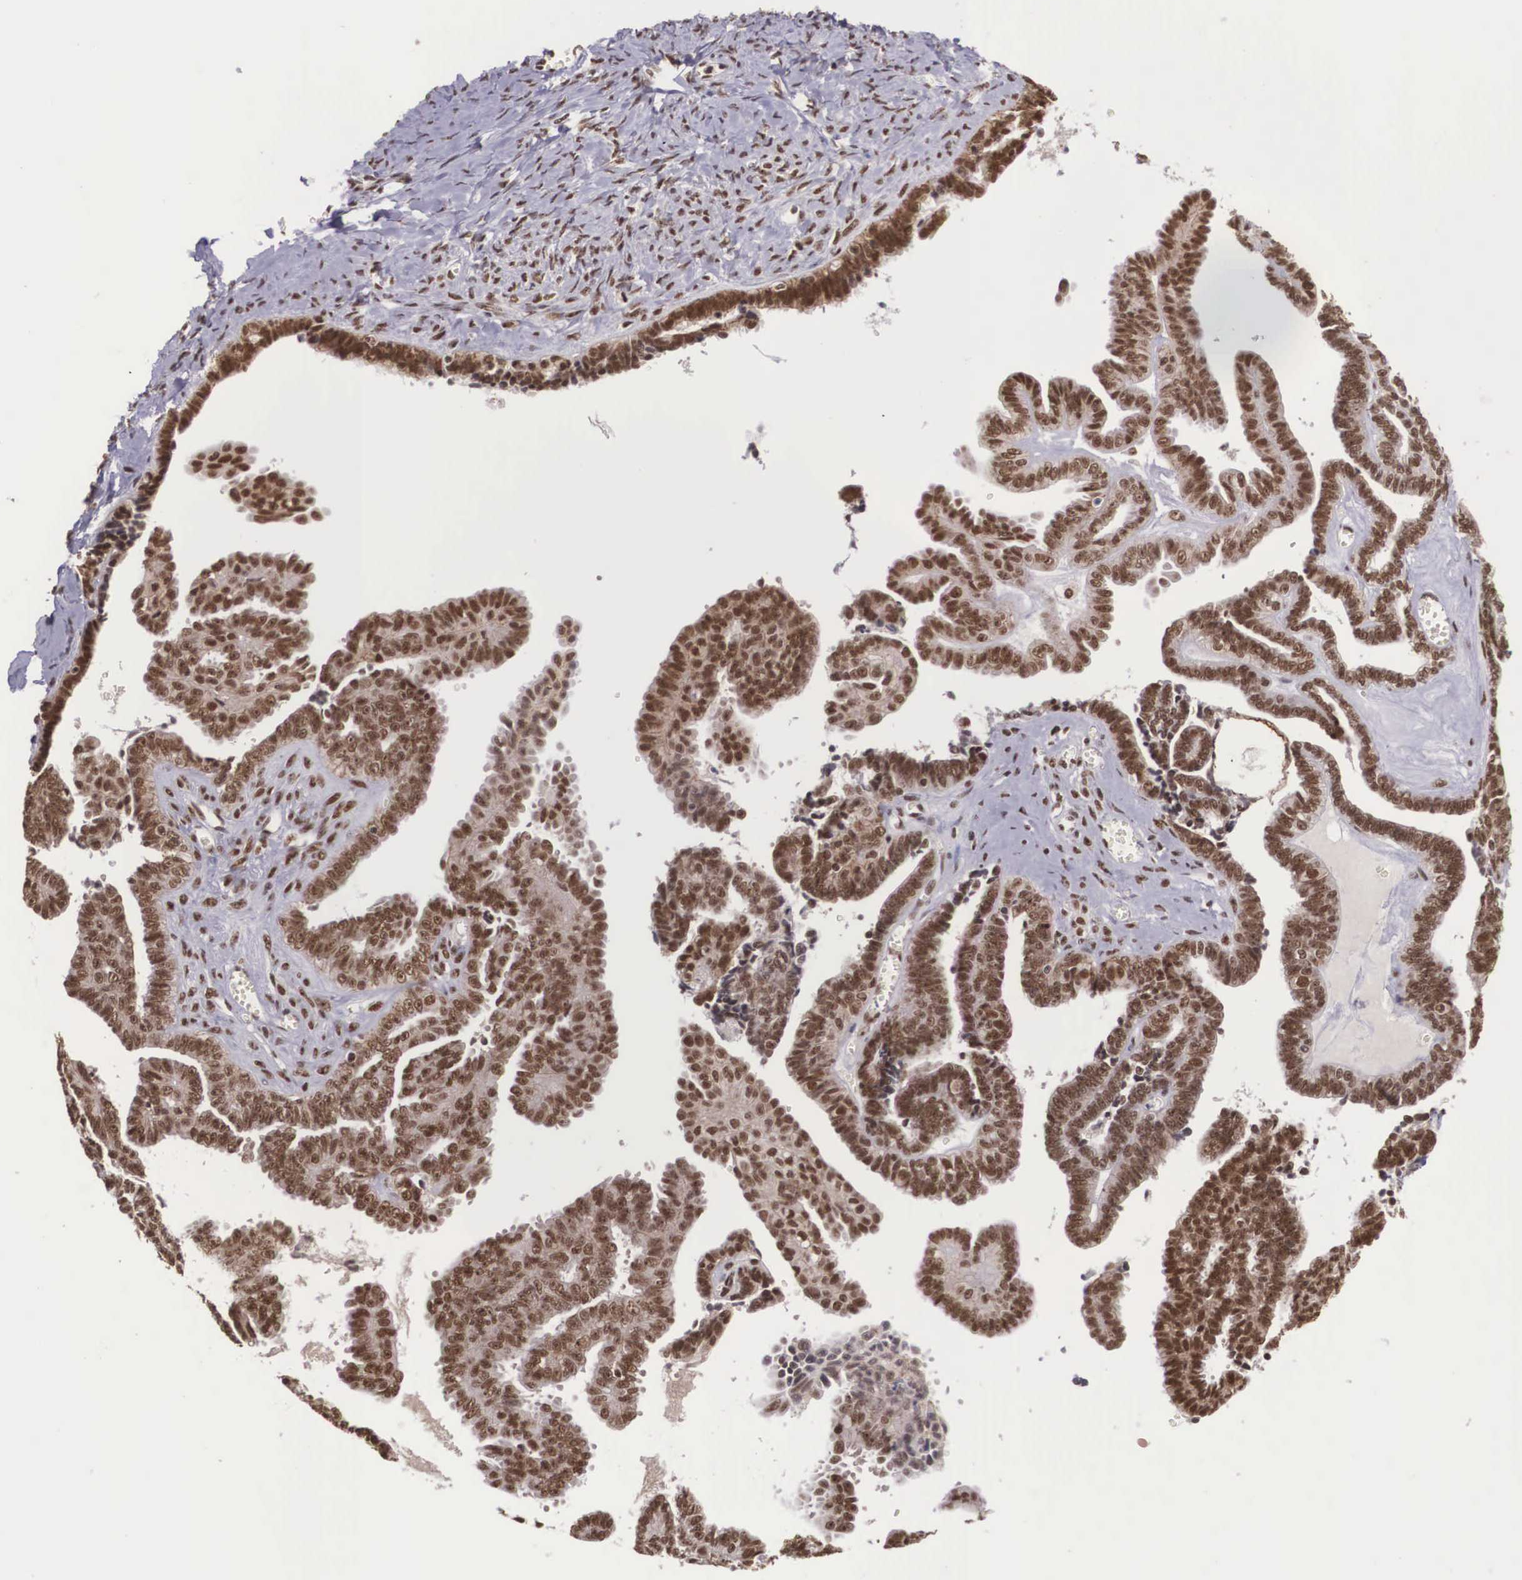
{"staining": {"intensity": "strong", "quantity": ">75%", "location": "cytoplasmic/membranous,nuclear"}, "tissue": "ovarian cancer", "cell_type": "Tumor cells", "image_type": "cancer", "snomed": [{"axis": "morphology", "description": "Cystadenocarcinoma, serous, NOS"}, {"axis": "topography", "description": "Ovary"}], "caption": "This micrograph shows IHC staining of serous cystadenocarcinoma (ovarian), with high strong cytoplasmic/membranous and nuclear staining in about >75% of tumor cells.", "gene": "POLR2F", "patient": {"sex": "female", "age": 71}}